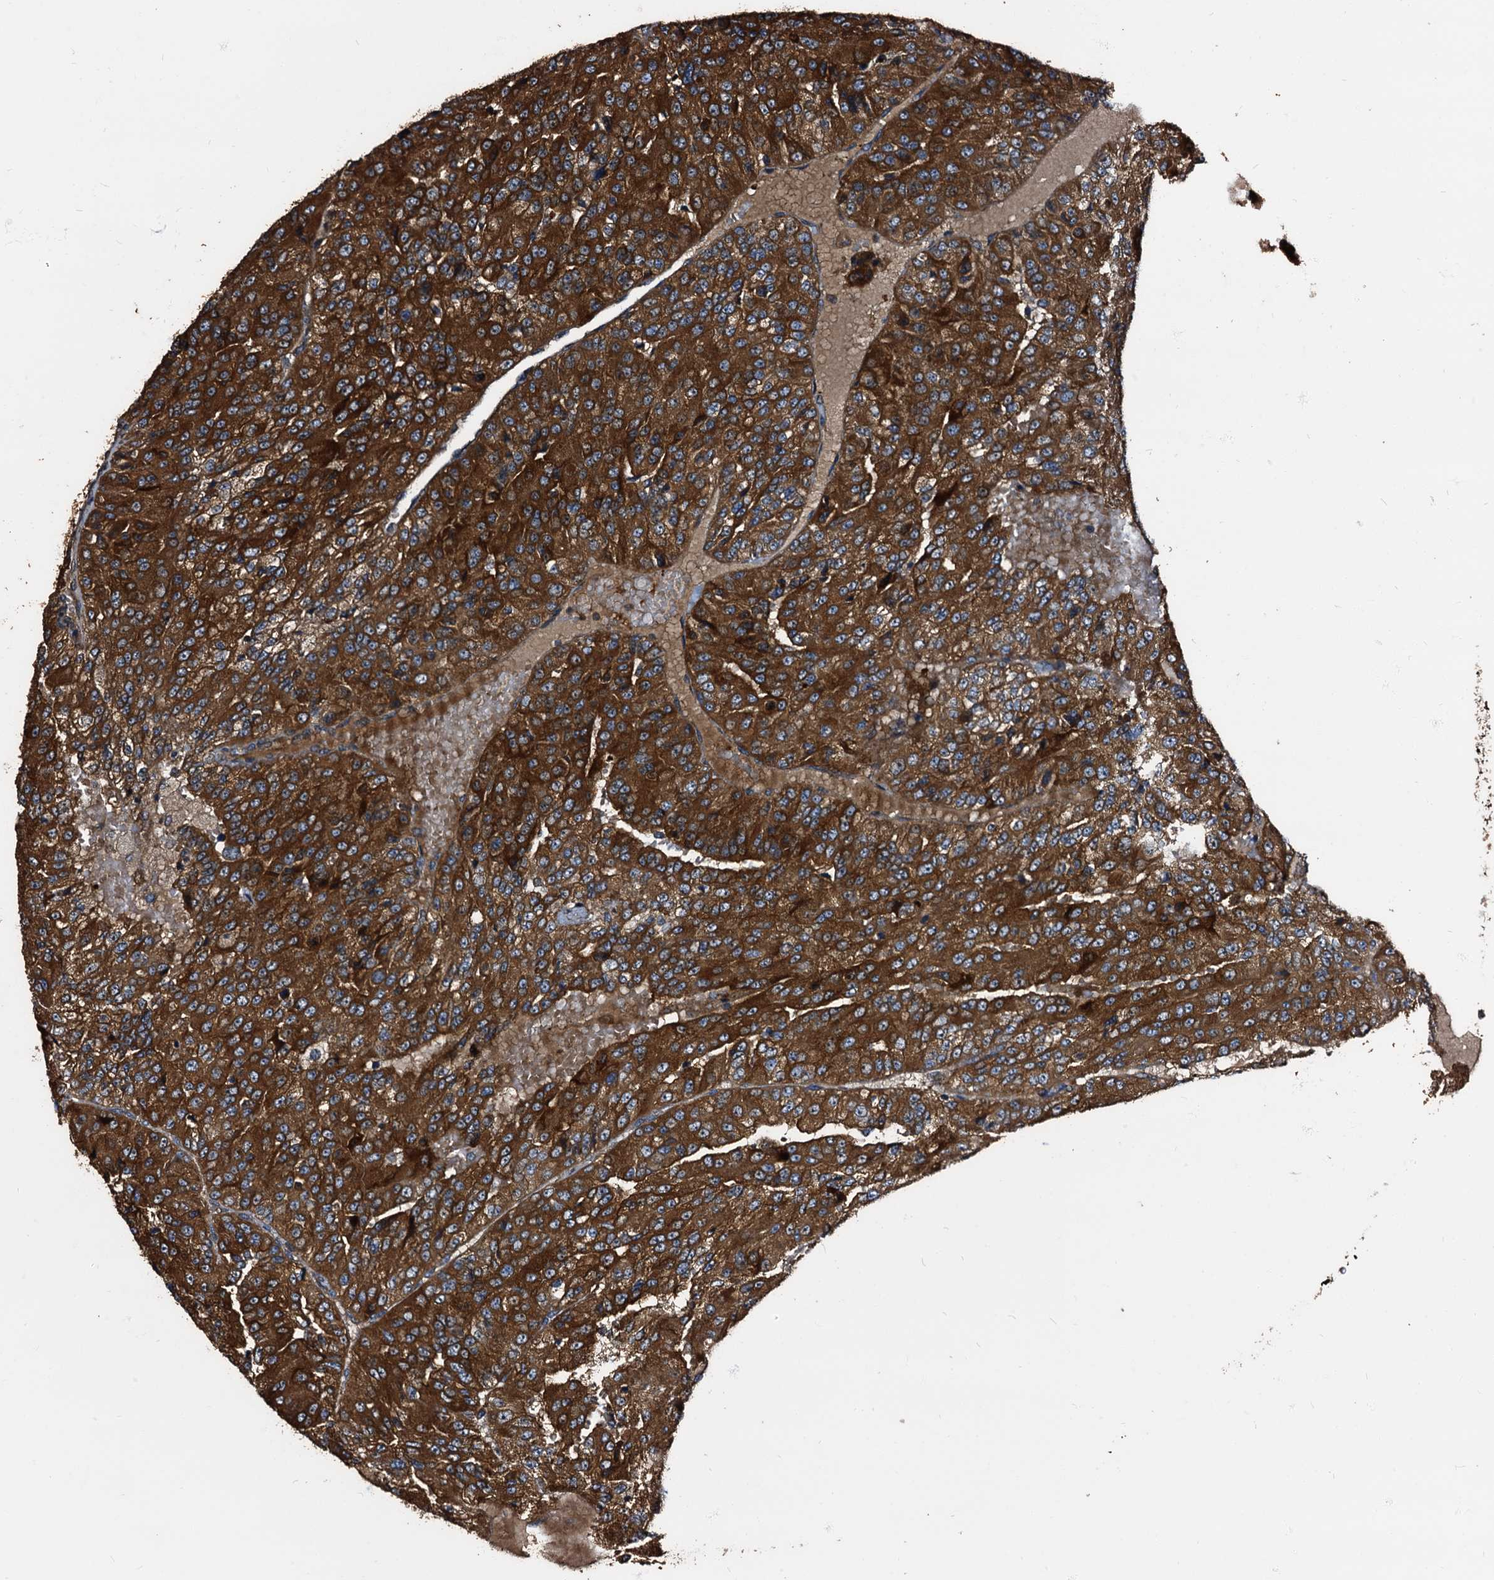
{"staining": {"intensity": "strong", "quantity": ">75%", "location": "cytoplasmic/membranous"}, "tissue": "renal cancer", "cell_type": "Tumor cells", "image_type": "cancer", "snomed": [{"axis": "morphology", "description": "Adenocarcinoma, NOS"}, {"axis": "topography", "description": "Kidney"}], "caption": "Tumor cells demonstrate strong cytoplasmic/membranous positivity in approximately >75% of cells in renal adenocarcinoma. The staining is performed using DAB brown chromogen to label protein expression. The nuclei are counter-stained blue using hematoxylin.", "gene": "PEX5", "patient": {"sex": "female", "age": 63}}